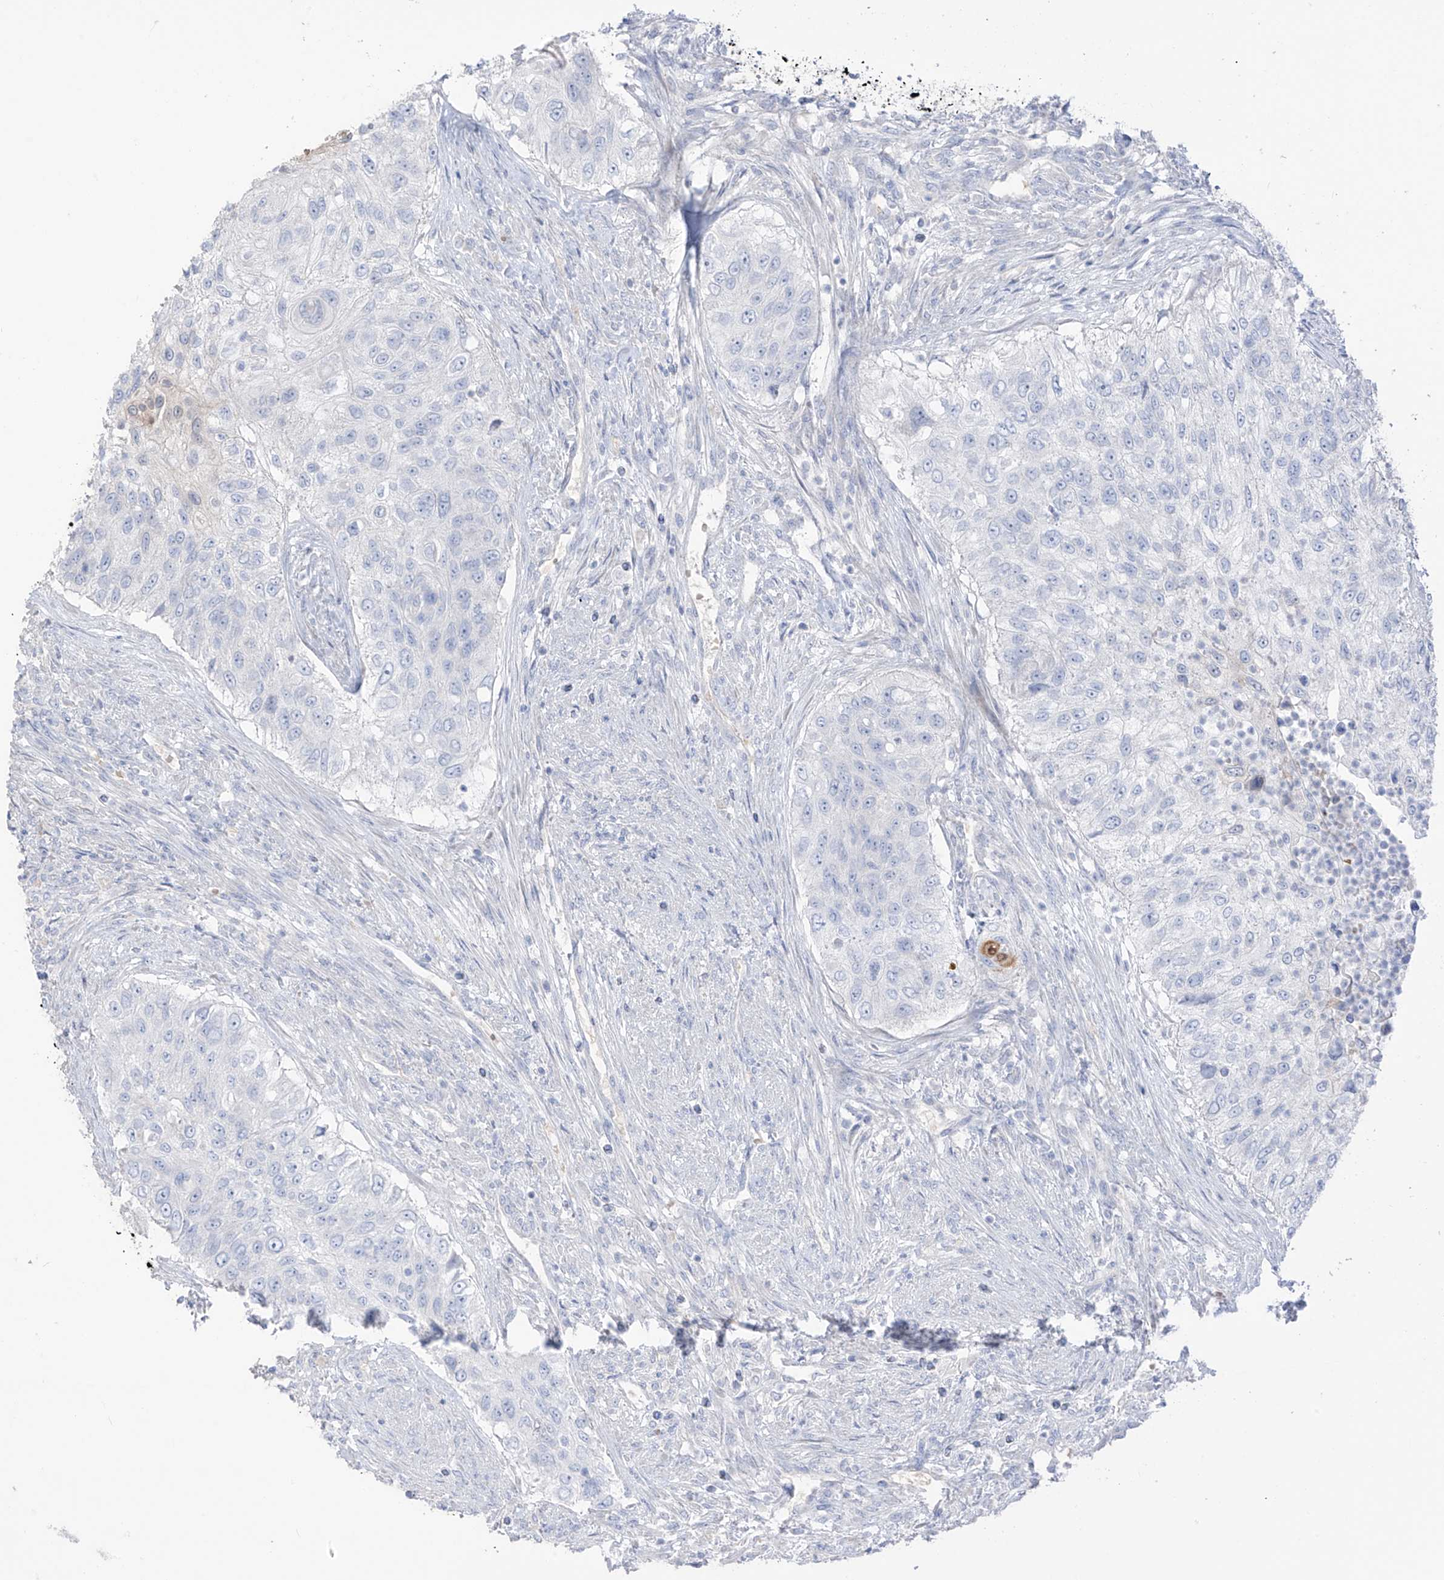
{"staining": {"intensity": "negative", "quantity": "none", "location": "none"}, "tissue": "urothelial cancer", "cell_type": "Tumor cells", "image_type": "cancer", "snomed": [{"axis": "morphology", "description": "Urothelial carcinoma, High grade"}, {"axis": "topography", "description": "Urinary bladder"}], "caption": "Tumor cells are negative for protein expression in human high-grade urothelial carcinoma. The staining was performed using DAB to visualize the protein expression in brown, while the nuclei were stained in blue with hematoxylin (Magnification: 20x).", "gene": "ASPRV1", "patient": {"sex": "female", "age": 60}}